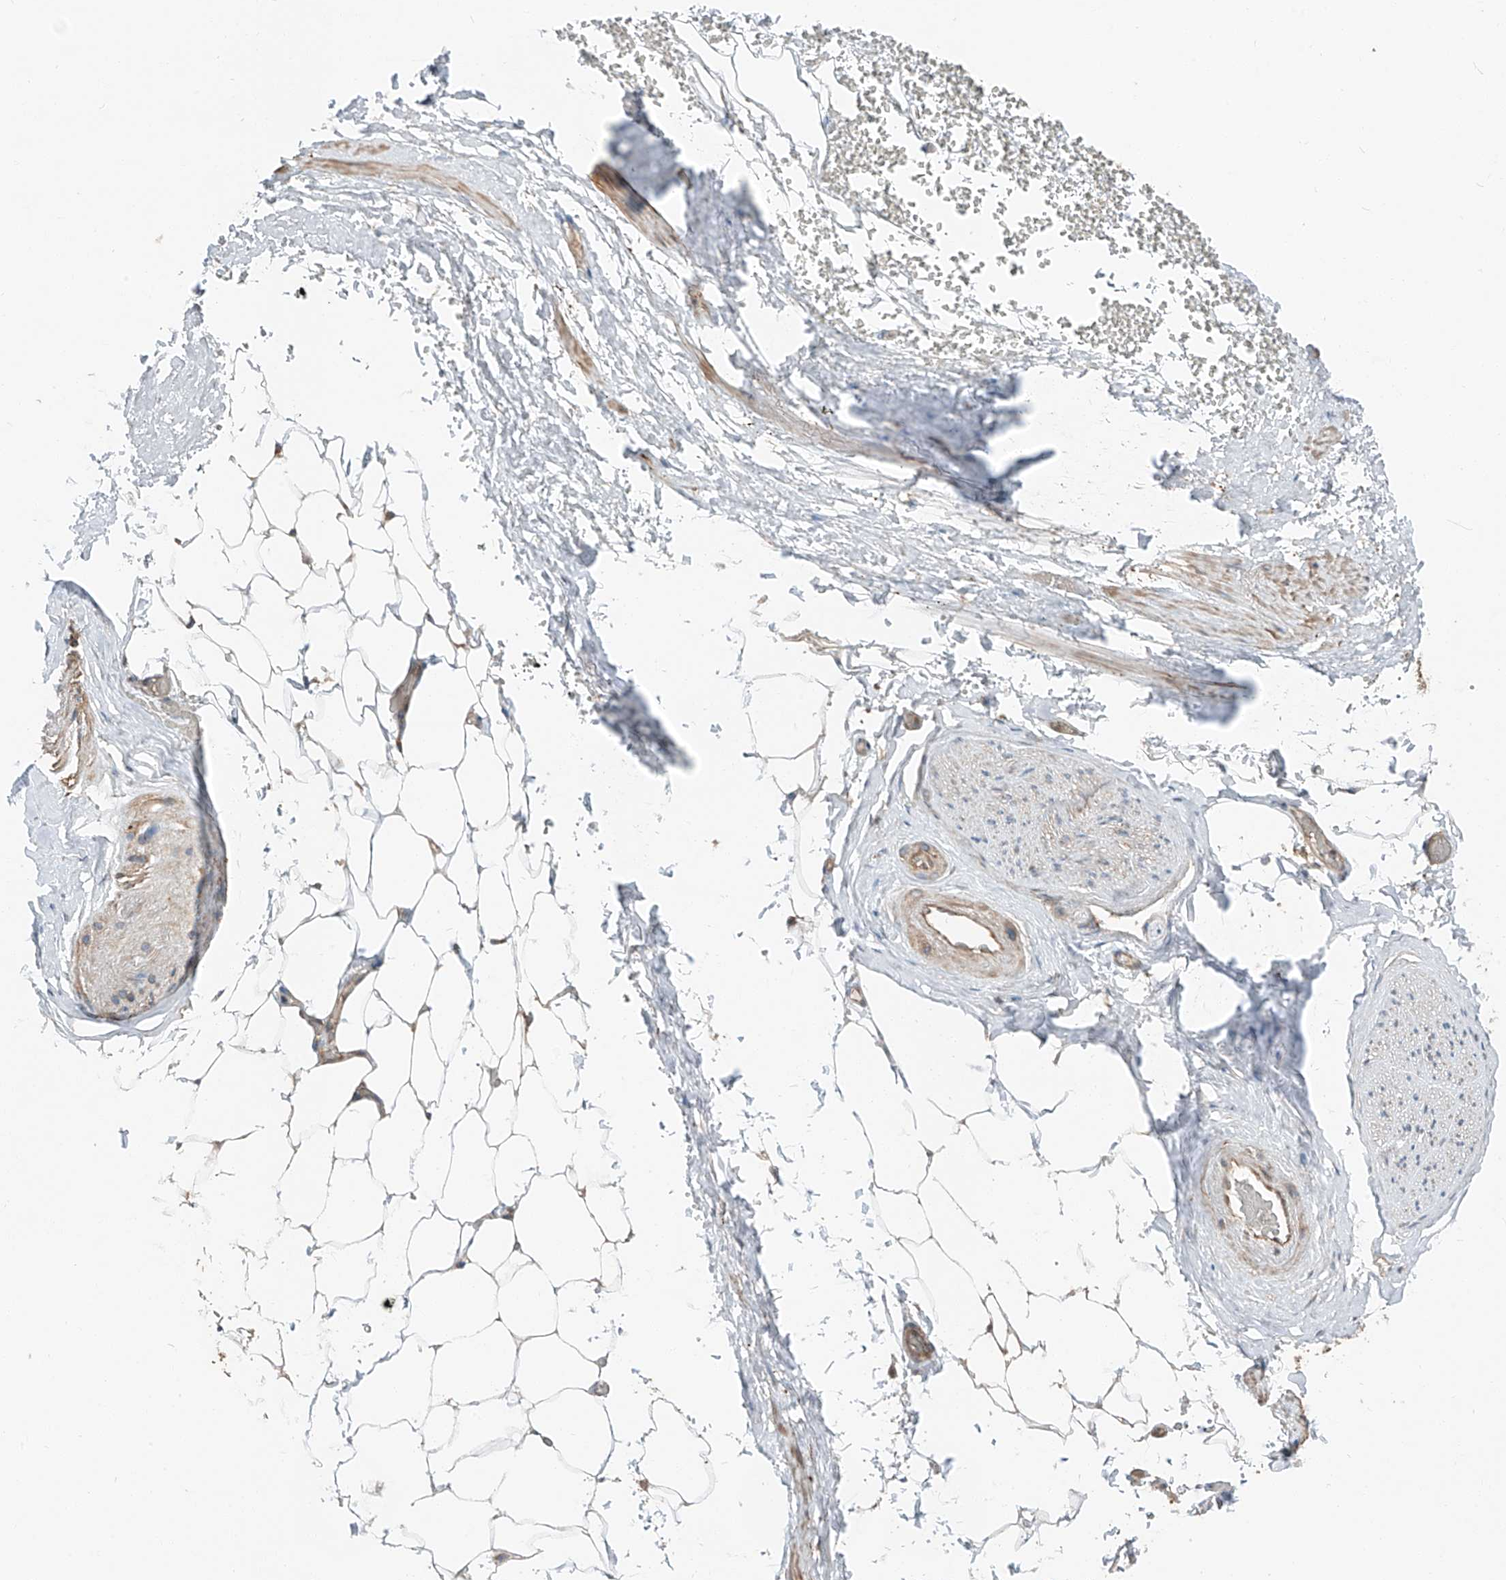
{"staining": {"intensity": "weak", "quantity": ">75%", "location": "cytoplasmic/membranous"}, "tissue": "adipose tissue", "cell_type": "Adipocytes", "image_type": "normal", "snomed": [{"axis": "morphology", "description": "Normal tissue, NOS"}, {"axis": "morphology", "description": "Adenocarcinoma, Low grade"}, {"axis": "topography", "description": "Prostate"}, {"axis": "topography", "description": "Peripheral nerve tissue"}], "caption": "Immunohistochemistry of unremarkable adipose tissue exhibits low levels of weak cytoplasmic/membranous expression in approximately >75% of adipocytes.", "gene": "CEP162", "patient": {"sex": "male", "age": 63}}